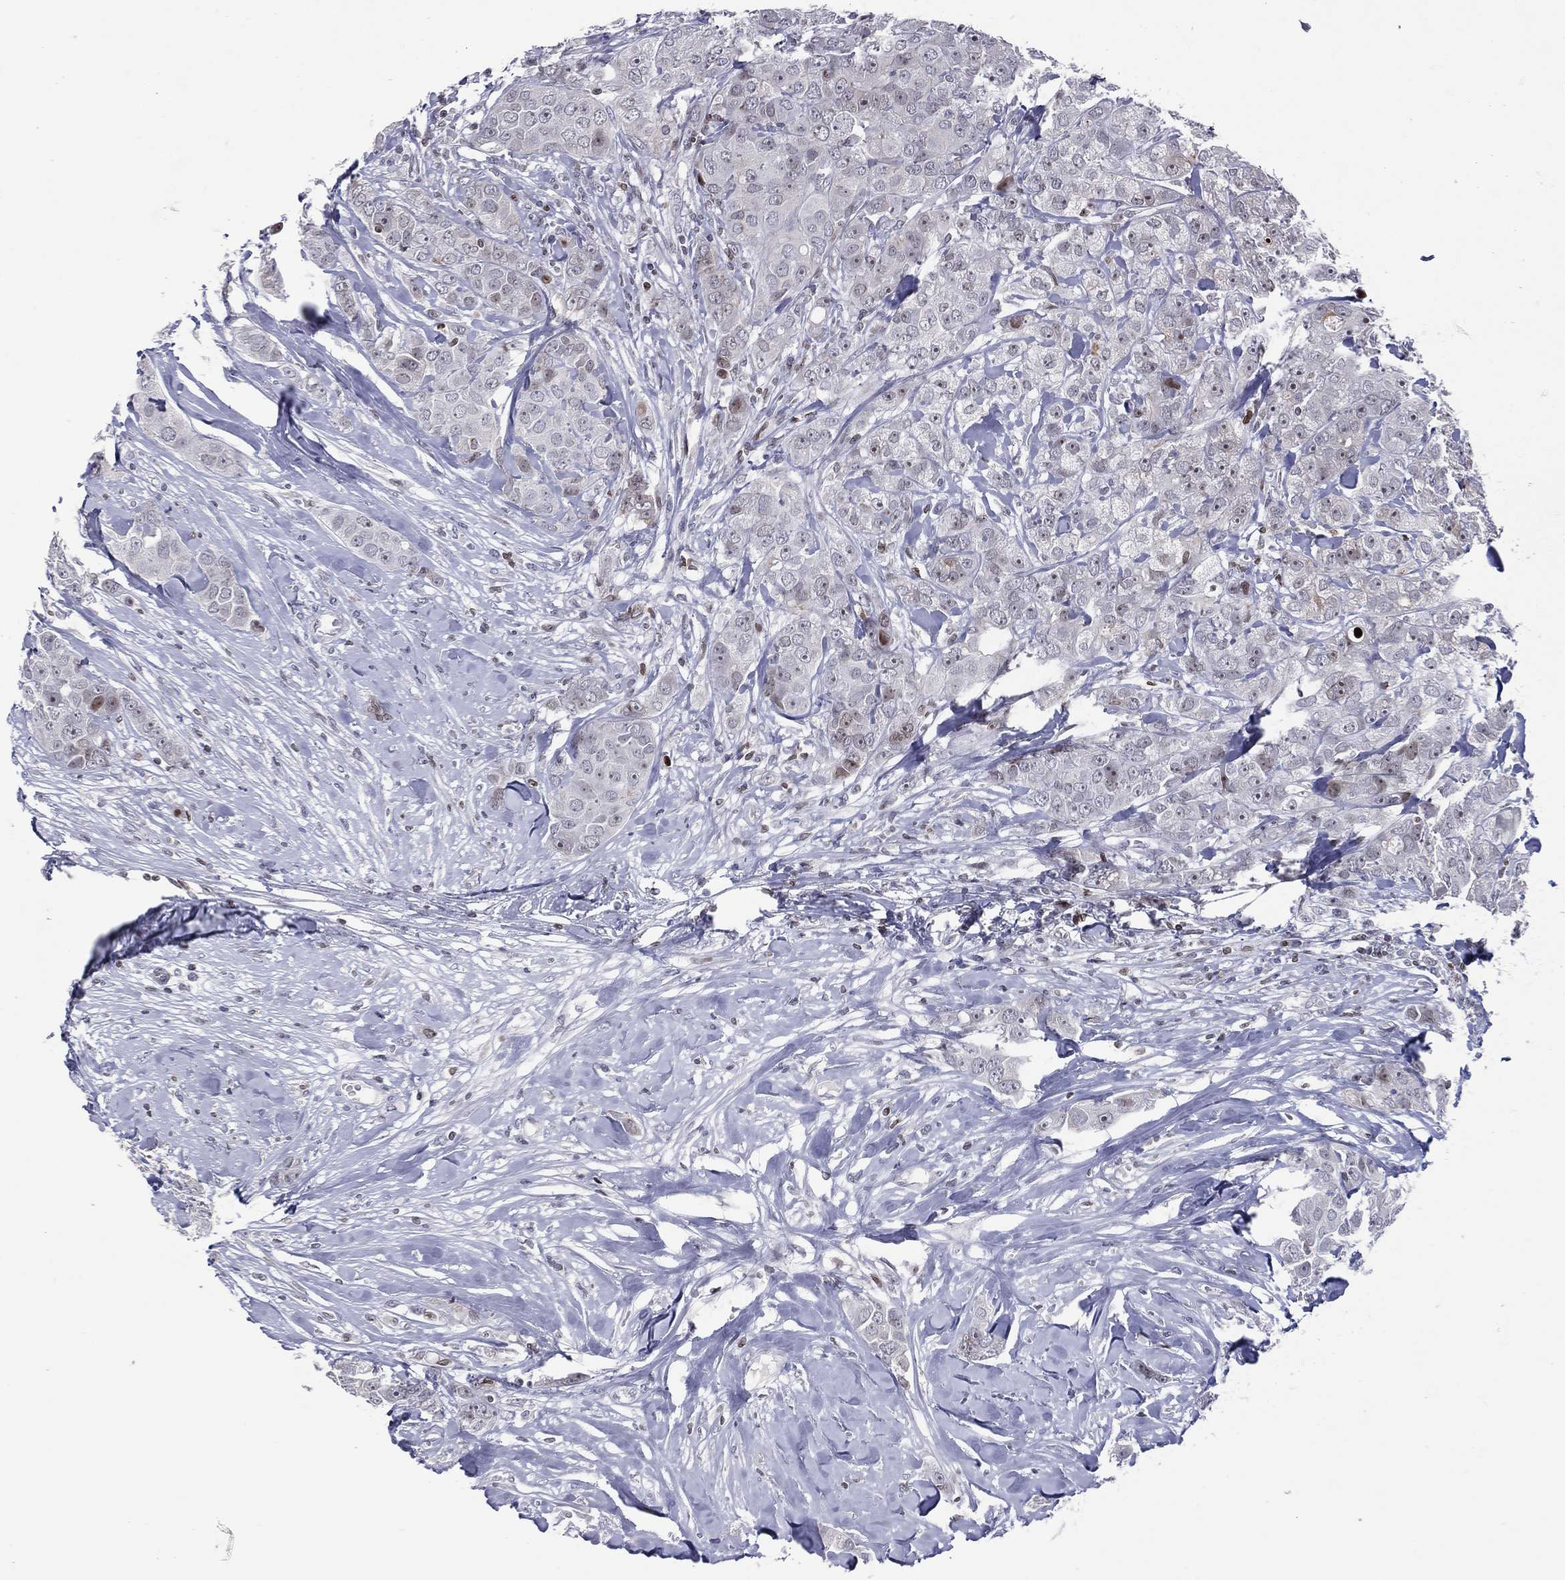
{"staining": {"intensity": "negative", "quantity": "none", "location": "none"}, "tissue": "breast cancer", "cell_type": "Tumor cells", "image_type": "cancer", "snomed": [{"axis": "morphology", "description": "Duct carcinoma"}, {"axis": "topography", "description": "Breast"}], "caption": "DAB (3,3'-diaminobenzidine) immunohistochemical staining of breast cancer (invasive ductal carcinoma) exhibits no significant positivity in tumor cells.", "gene": "DBF4B", "patient": {"sex": "female", "age": 43}}